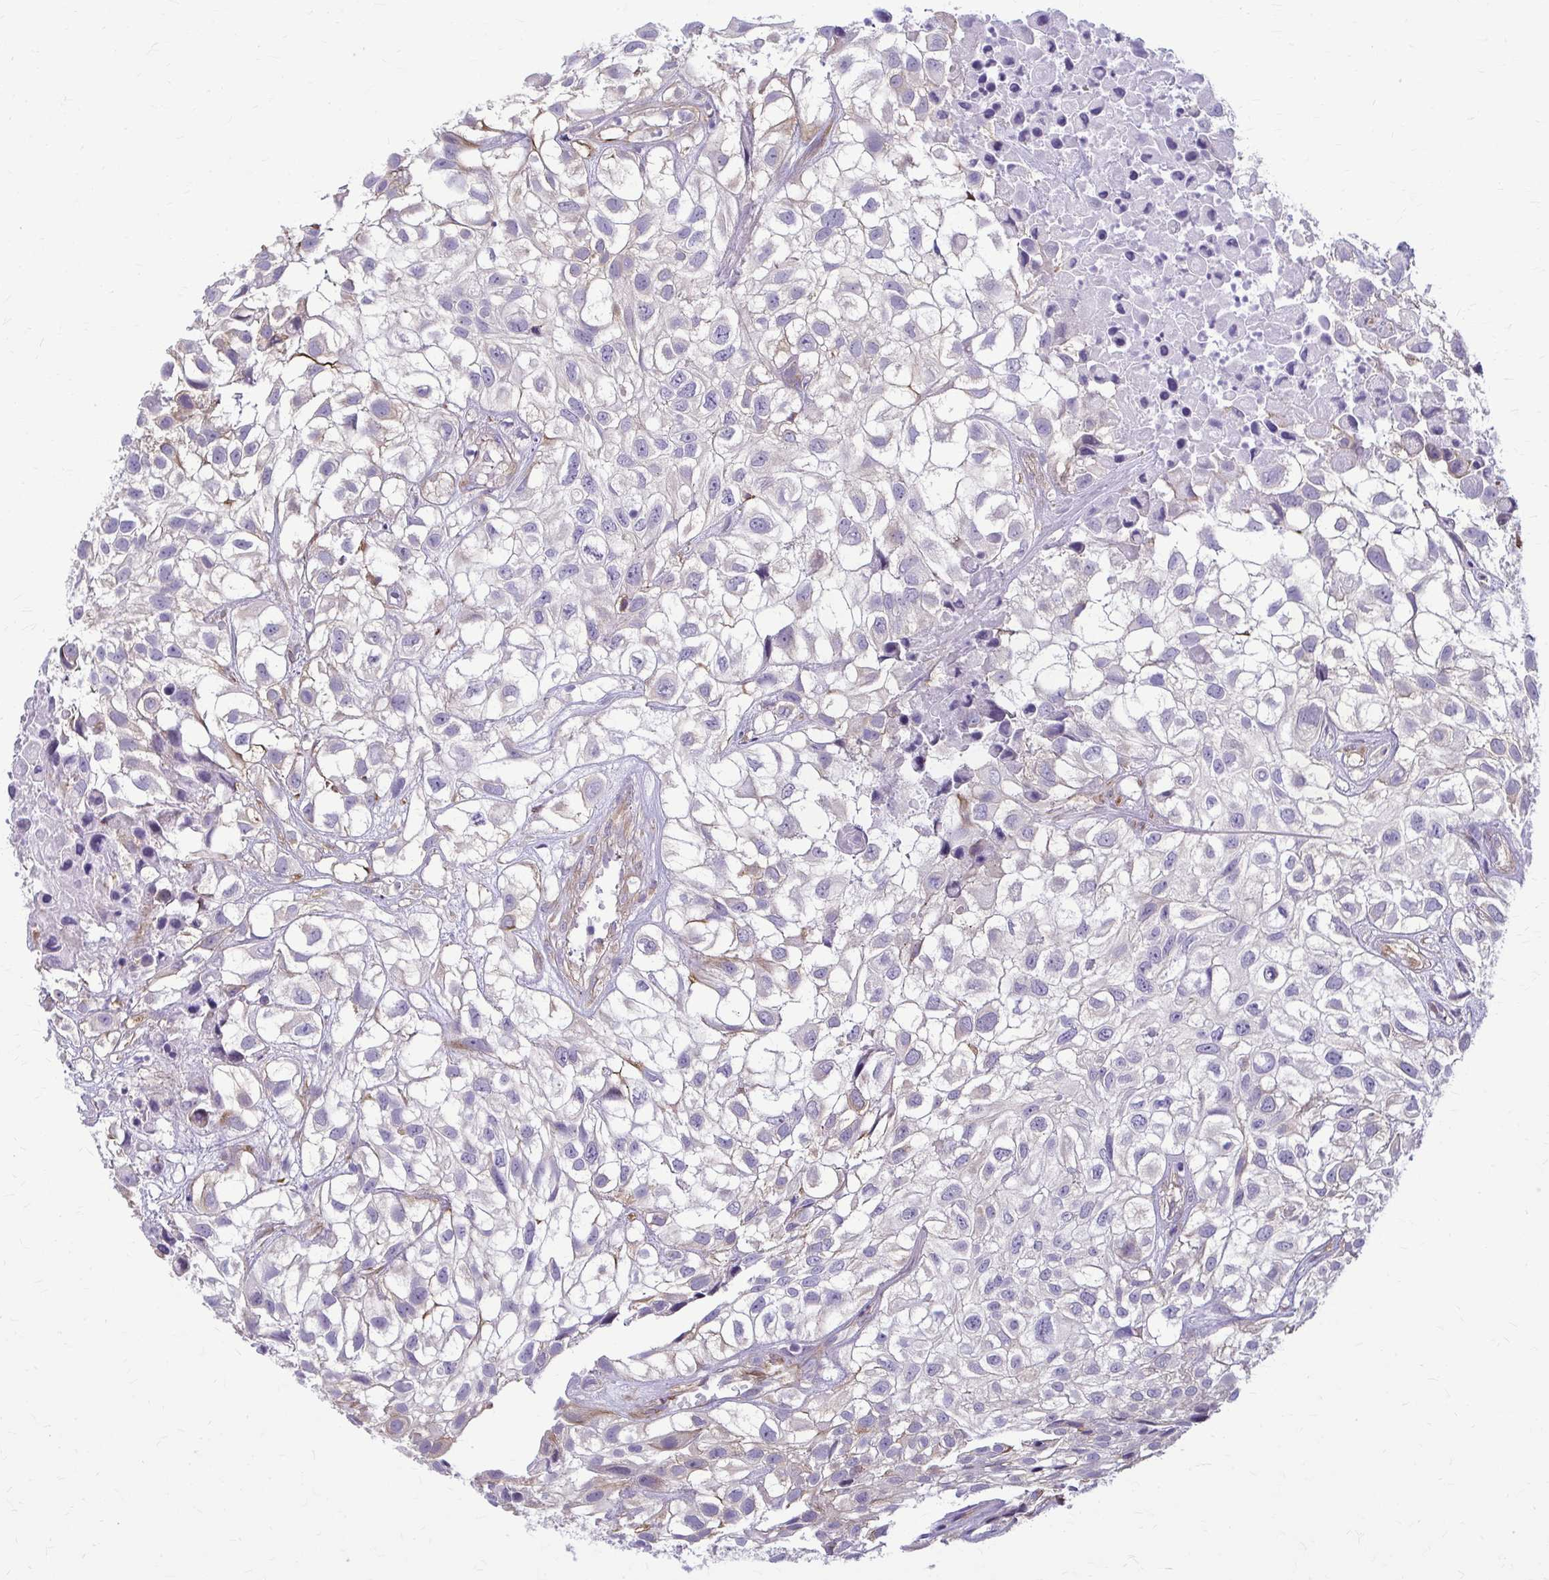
{"staining": {"intensity": "negative", "quantity": "none", "location": "none"}, "tissue": "urothelial cancer", "cell_type": "Tumor cells", "image_type": "cancer", "snomed": [{"axis": "morphology", "description": "Urothelial carcinoma, High grade"}, {"axis": "topography", "description": "Urinary bladder"}], "caption": "Human urothelial cancer stained for a protein using IHC demonstrates no positivity in tumor cells.", "gene": "DEPP1", "patient": {"sex": "male", "age": 56}}